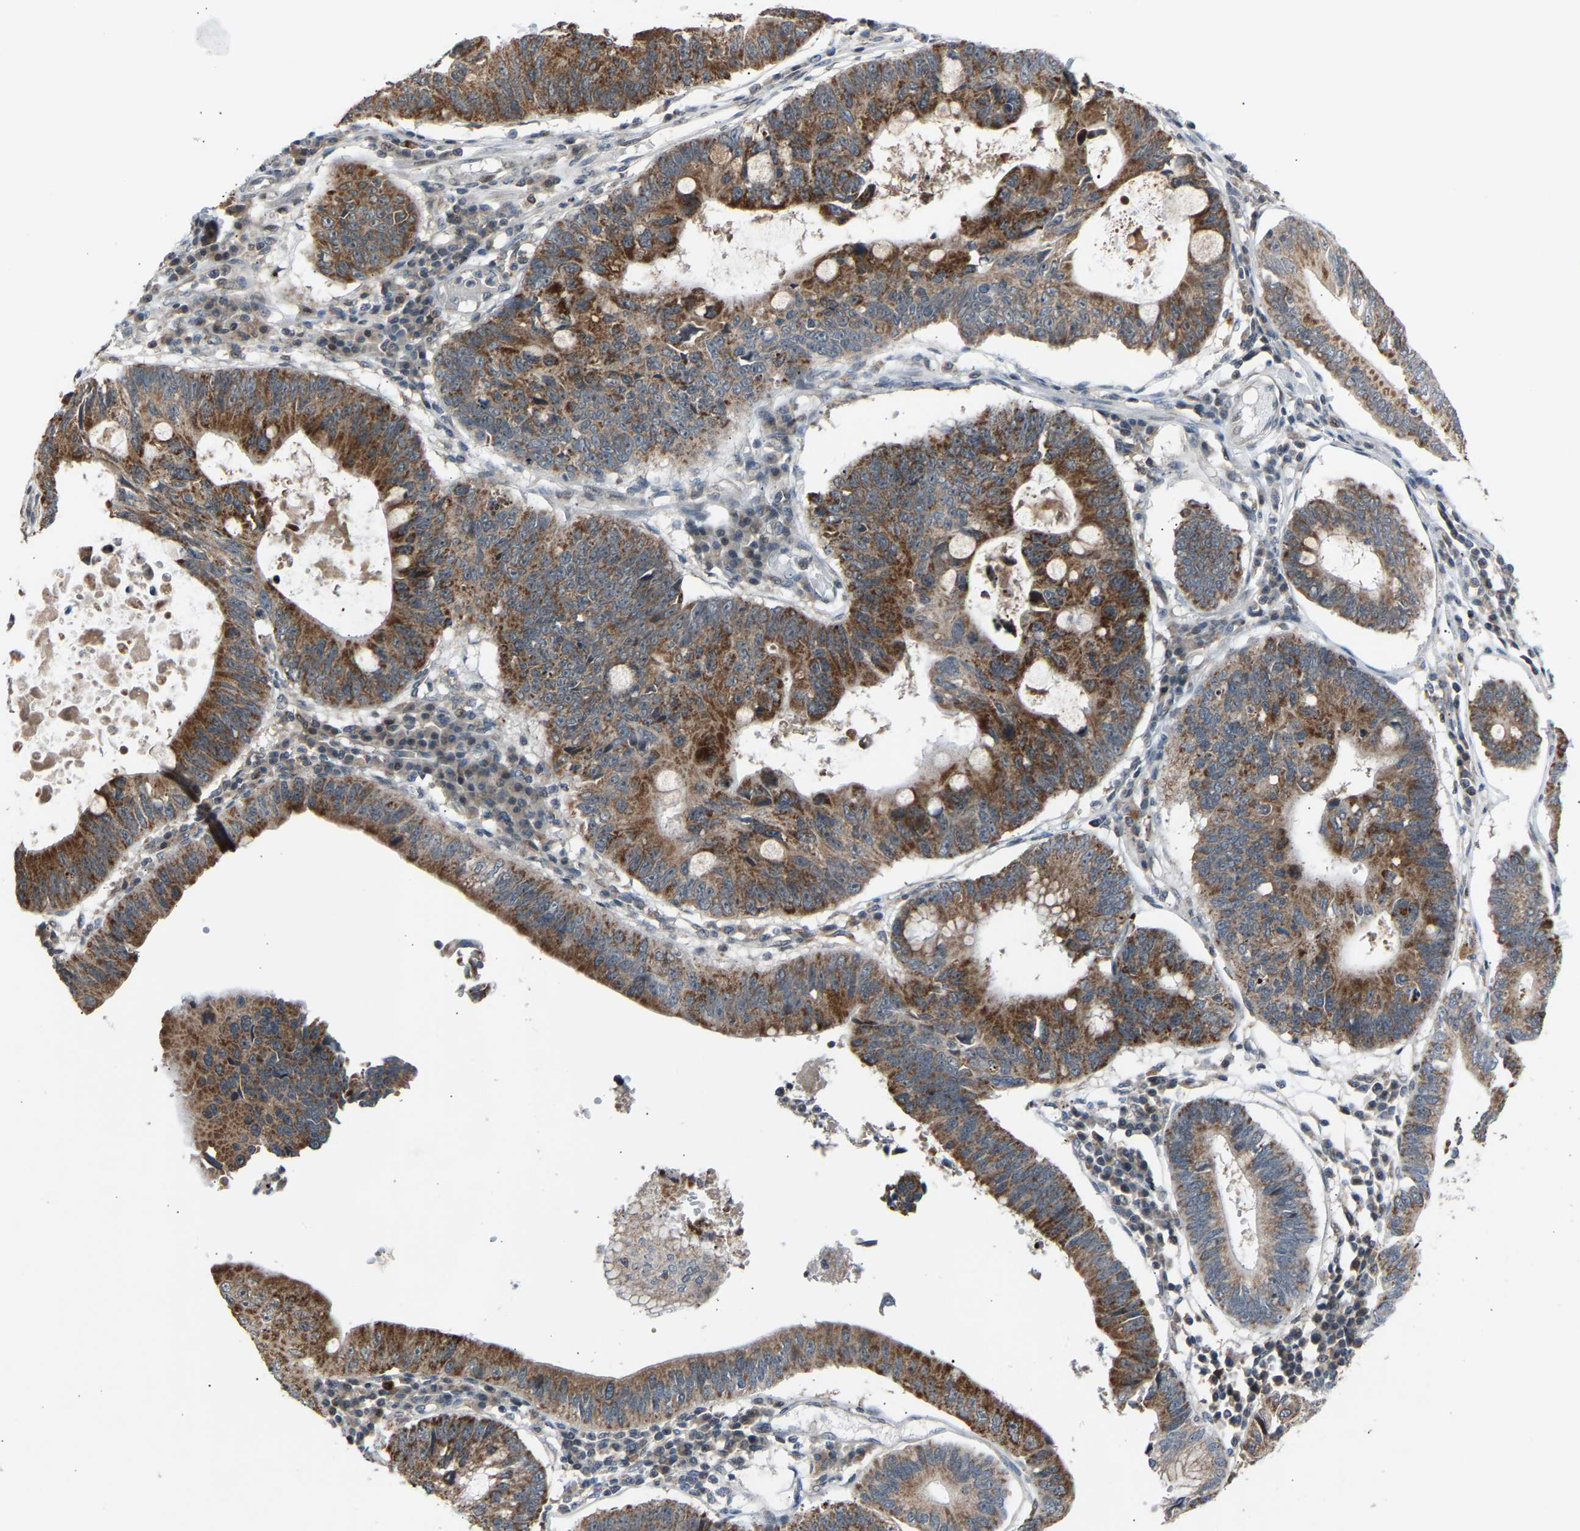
{"staining": {"intensity": "strong", "quantity": ">75%", "location": "cytoplasmic/membranous"}, "tissue": "stomach cancer", "cell_type": "Tumor cells", "image_type": "cancer", "snomed": [{"axis": "morphology", "description": "Adenocarcinoma, NOS"}, {"axis": "topography", "description": "Stomach"}], "caption": "A high-resolution photomicrograph shows immunohistochemistry (IHC) staining of stomach adenocarcinoma, which exhibits strong cytoplasmic/membranous positivity in about >75% of tumor cells.", "gene": "SLIRP", "patient": {"sex": "male", "age": 59}}